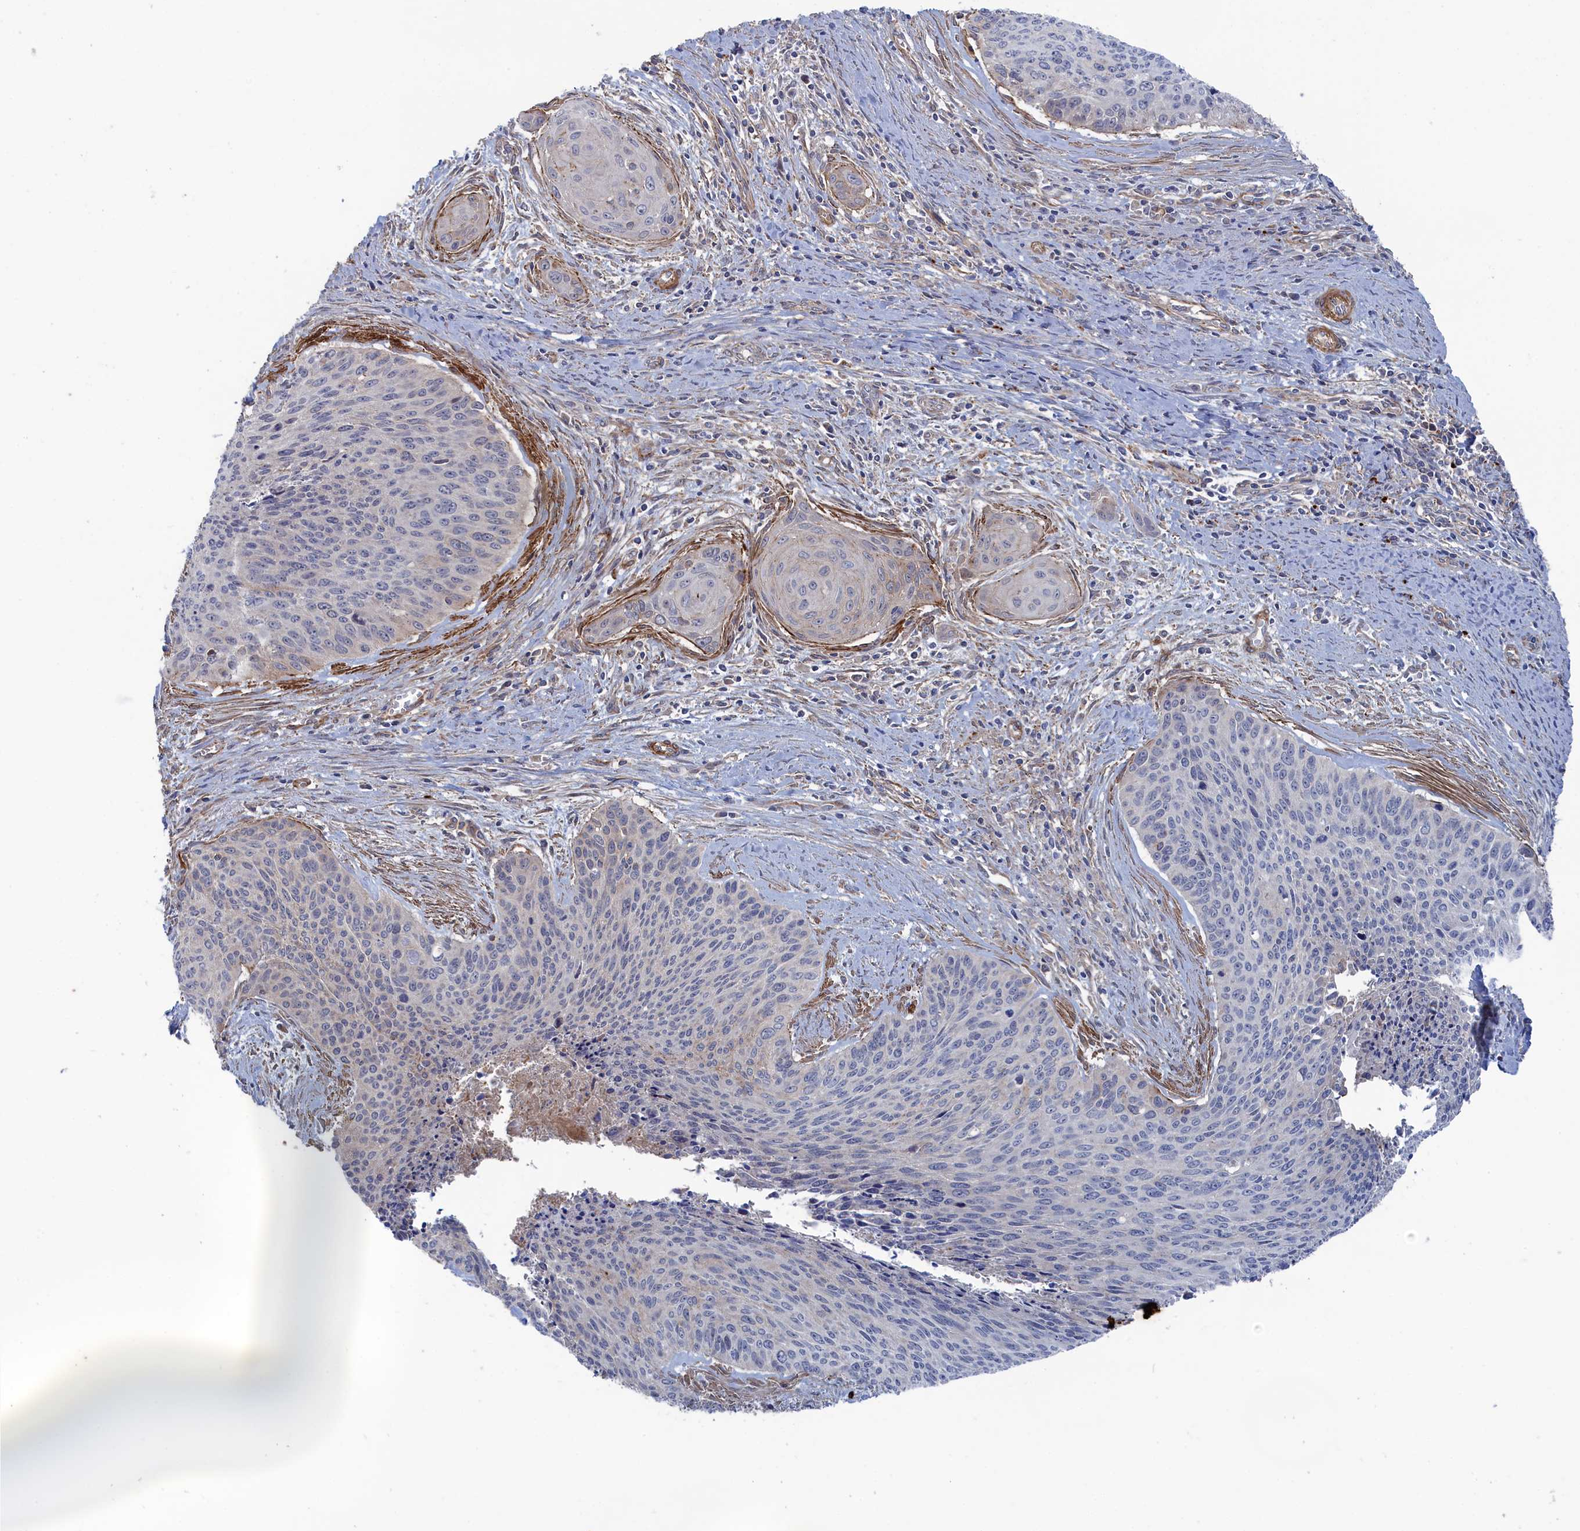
{"staining": {"intensity": "negative", "quantity": "none", "location": "none"}, "tissue": "cervical cancer", "cell_type": "Tumor cells", "image_type": "cancer", "snomed": [{"axis": "morphology", "description": "Squamous cell carcinoma, NOS"}, {"axis": "topography", "description": "Cervix"}], "caption": "Protein analysis of cervical cancer demonstrates no significant staining in tumor cells.", "gene": "FILIP1L", "patient": {"sex": "female", "age": 55}}